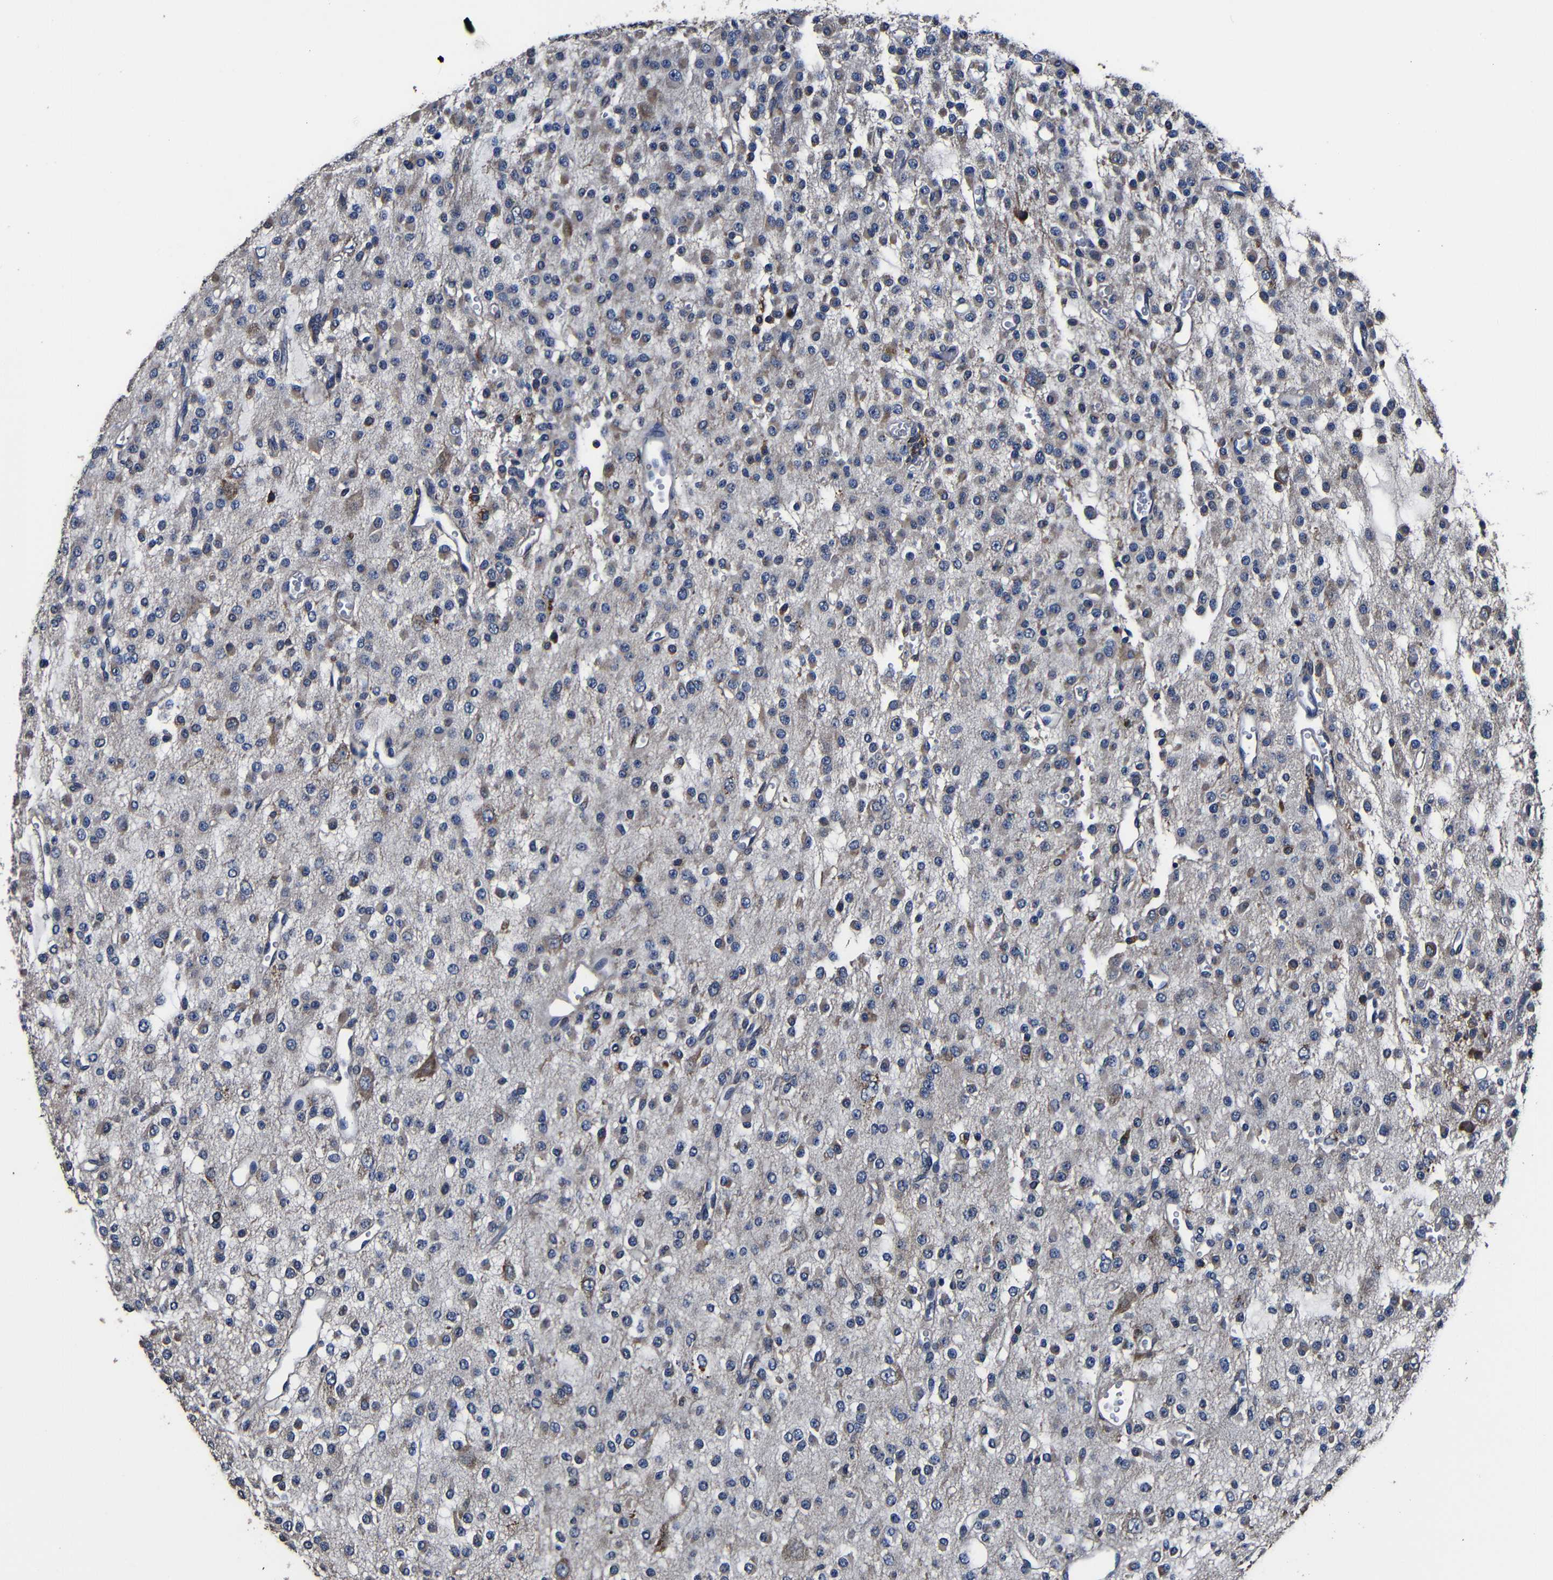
{"staining": {"intensity": "weak", "quantity": "25%-75%", "location": "cytoplasmic/membranous"}, "tissue": "glioma", "cell_type": "Tumor cells", "image_type": "cancer", "snomed": [{"axis": "morphology", "description": "Glioma, malignant, Low grade"}, {"axis": "topography", "description": "Brain"}], "caption": "Immunohistochemistry (IHC) photomicrograph of neoplastic tissue: human glioma stained using immunohistochemistry (IHC) demonstrates low levels of weak protein expression localized specifically in the cytoplasmic/membranous of tumor cells, appearing as a cytoplasmic/membranous brown color.", "gene": "SCN9A", "patient": {"sex": "male", "age": 38}}